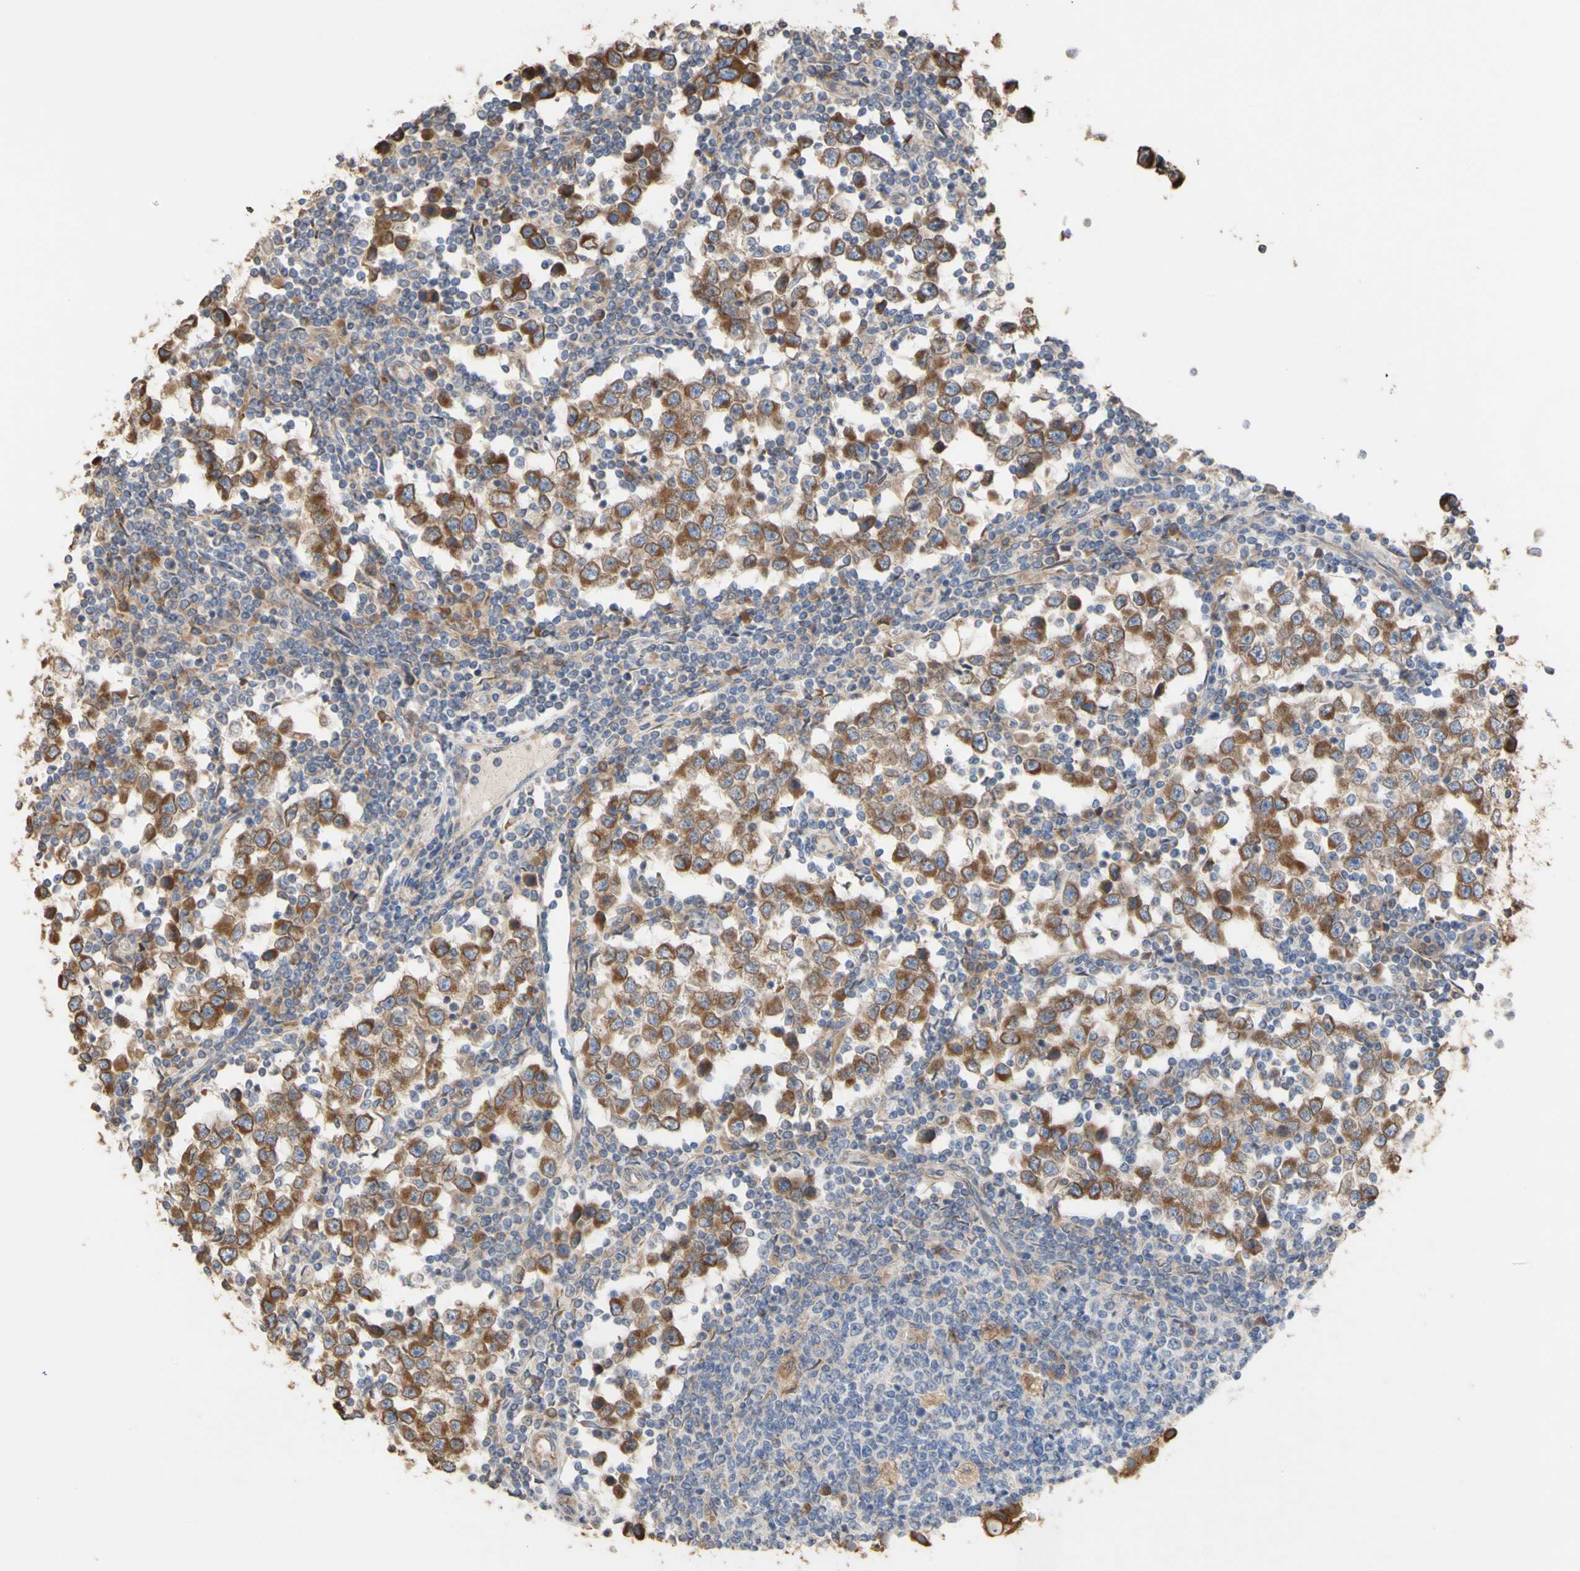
{"staining": {"intensity": "moderate", "quantity": ">75%", "location": "cytoplasmic/membranous"}, "tissue": "testis cancer", "cell_type": "Tumor cells", "image_type": "cancer", "snomed": [{"axis": "morphology", "description": "Seminoma, NOS"}, {"axis": "topography", "description": "Testis"}], "caption": "IHC micrograph of neoplastic tissue: testis seminoma stained using immunohistochemistry (IHC) demonstrates medium levels of moderate protein expression localized specifically in the cytoplasmic/membranous of tumor cells, appearing as a cytoplasmic/membranous brown color.", "gene": "NECTIN3", "patient": {"sex": "male", "age": 65}}